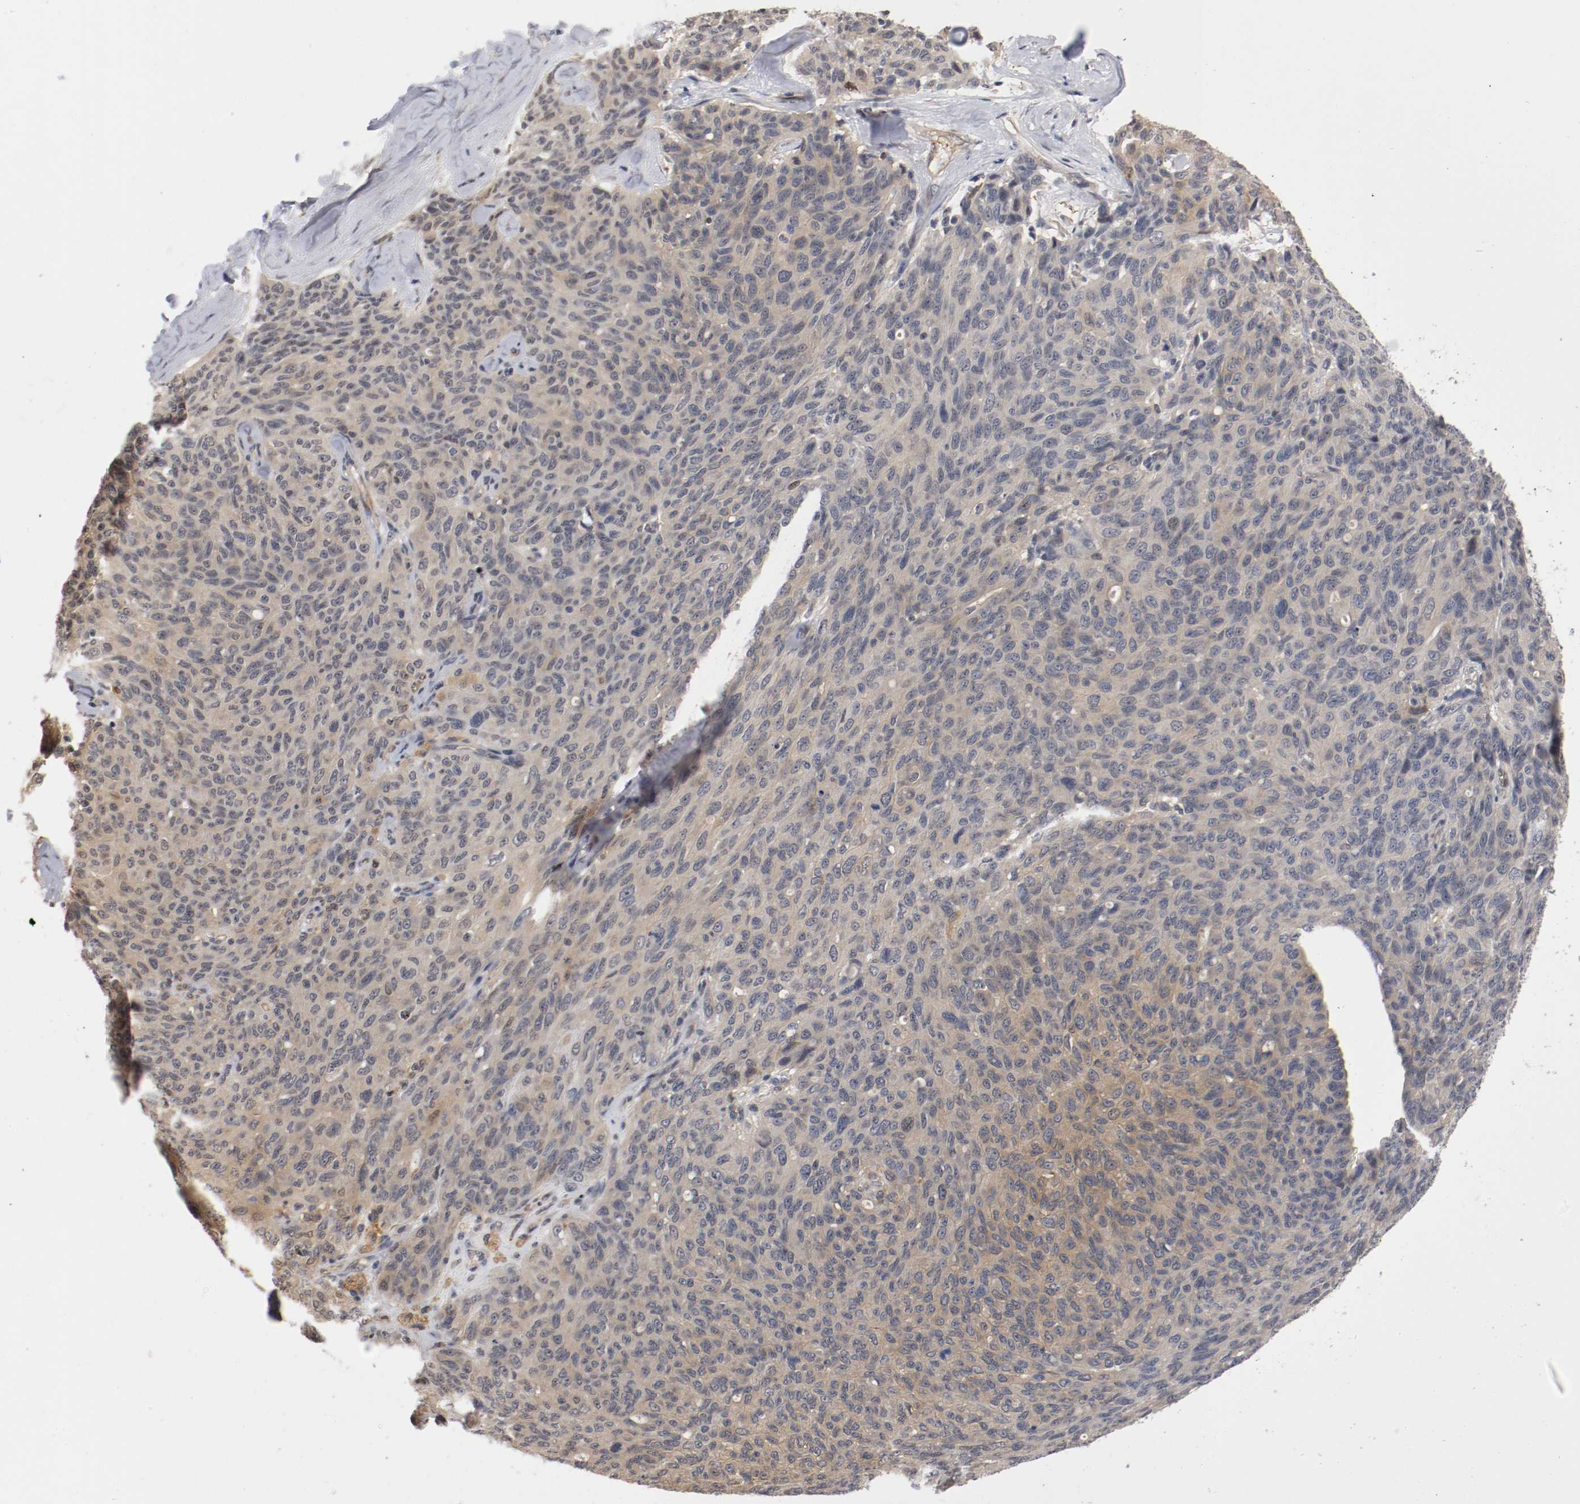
{"staining": {"intensity": "weak", "quantity": "25%-75%", "location": "cytoplasmic/membranous"}, "tissue": "ovarian cancer", "cell_type": "Tumor cells", "image_type": "cancer", "snomed": [{"axis": "morphology", "description": "Carcinoma, endometroid"}, {"axis": "topography", "description": "Ovary"}], "caption": "Immunohistochemical staining of human endometroid carcinoma (ovarian) demonstrates low levels of weak cytoplasmic/membranous expression in approximately 25%-75% of tumor cells.", "gene": "RBM23", "patient": {"sex": "female", "age": 60}}